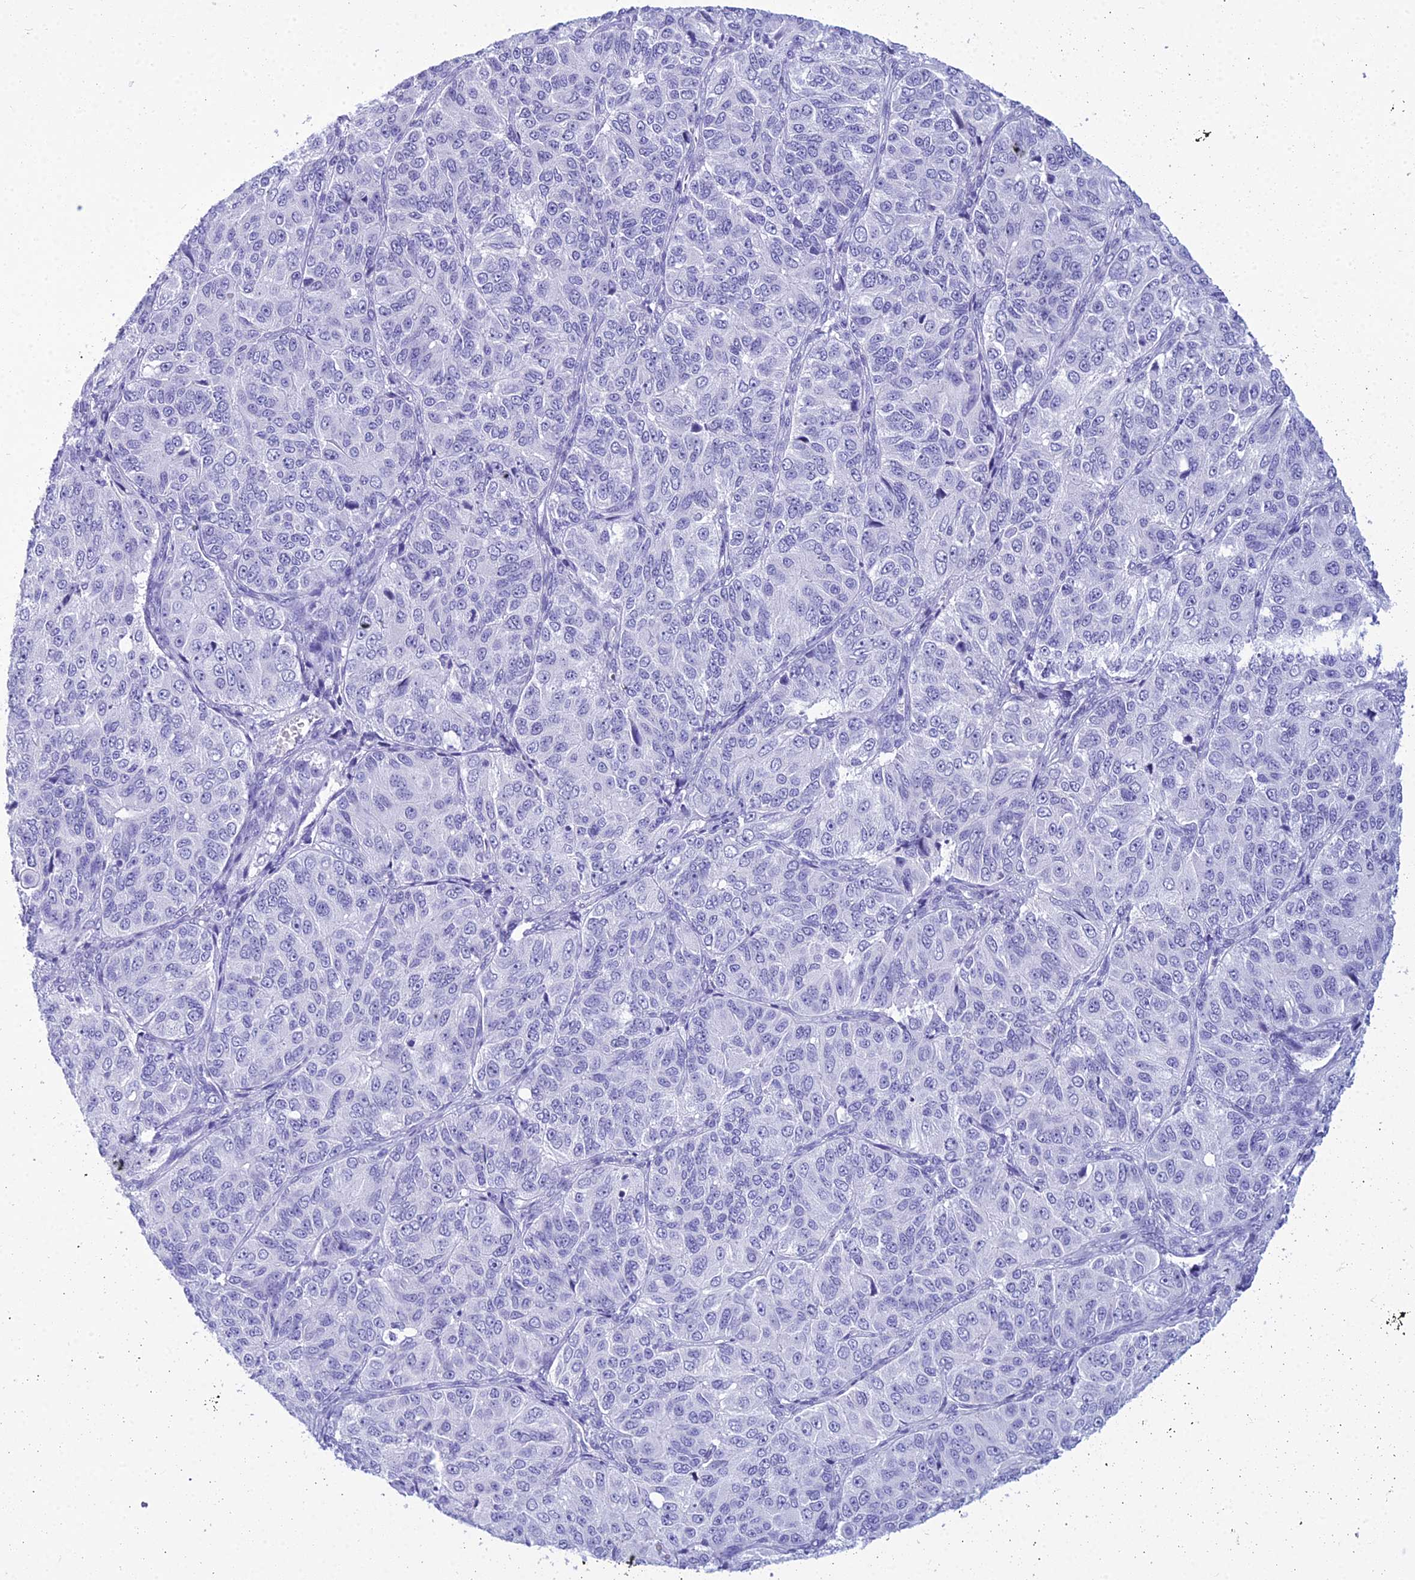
{"staining": {"intensity": "negative", "quantity": "none", "location": "none"}, "tissue": "ovarian cancer", "cell_type": "Tumor cells", "image_type": "cancer", "snomed": [{"axis": "morphology", "description": "Carcinoma, endometroid"}, {"axis": "topography", "description": "Ovary"}], "caption": "High magnification brightfield microscopy of endometroid carcinoma (ovarian) stained with DAB (3,3'-diaminobenzidine) (brown) and counterstained with hematoxylin (blue): tumor cells show no significant positivity.", "gene": "ZNF442", "patient": {"sex": "female", "age": 51}}